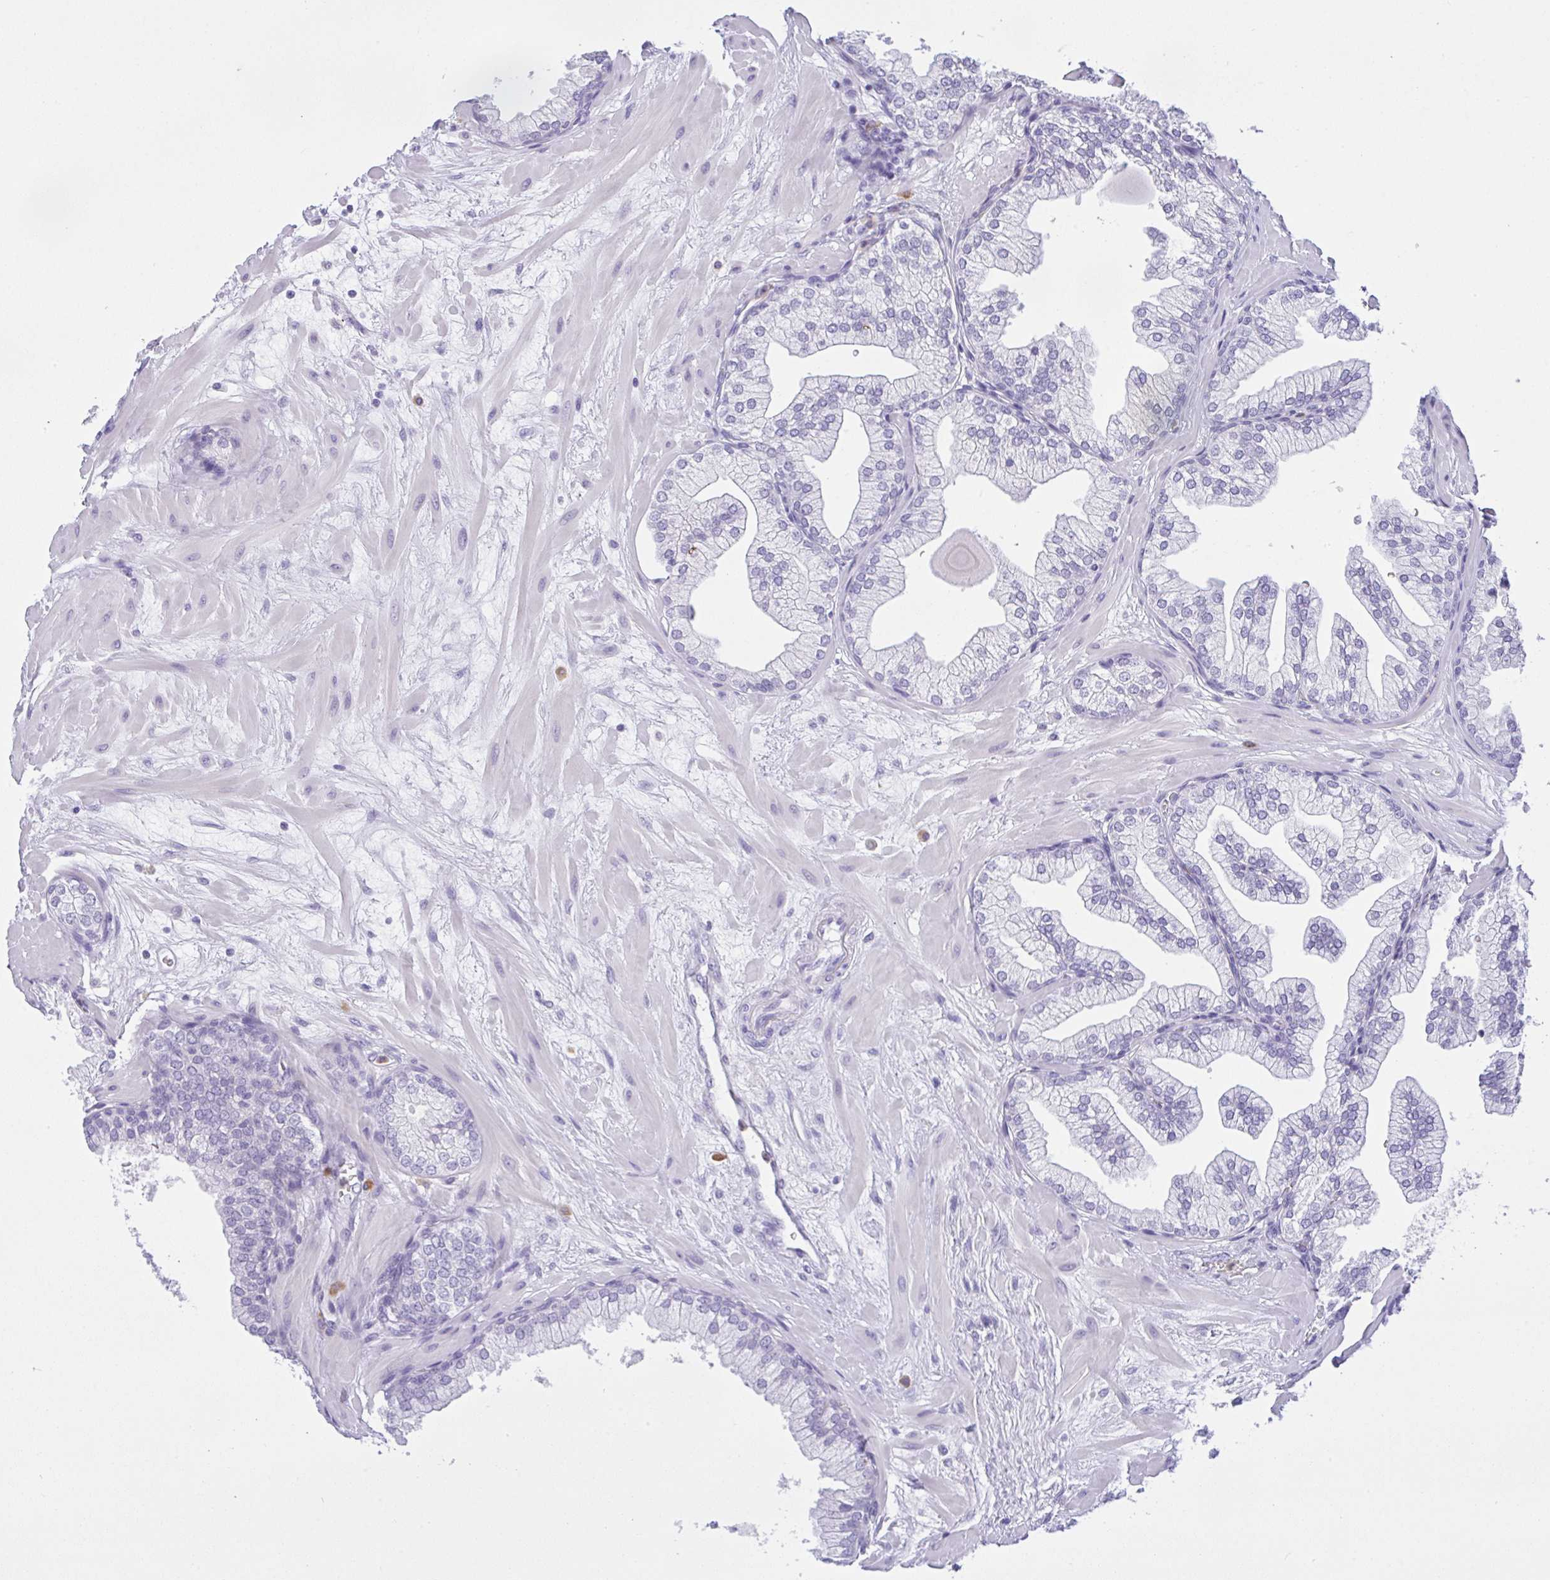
{"staining": {"intensity": "negative", "quantity": "none", "location": "none"}, "tissue": "prostate", "cell_type": "Glandular cells", "image_type": "normal", "snomed": [{"axis": "morphology", "description": "Normal tissue, NOS"}, {"axis": "topography", "description": "Prostate"}, {"axis": "topography", "description": "Peripheral nerve tissue"}], "caption": "Immunohistochemical staining of unremarkable human prostate shows no significant positivity in glandular cells.", "gene": "NCF1", "patient": {"sex": "male", "age": 61}}